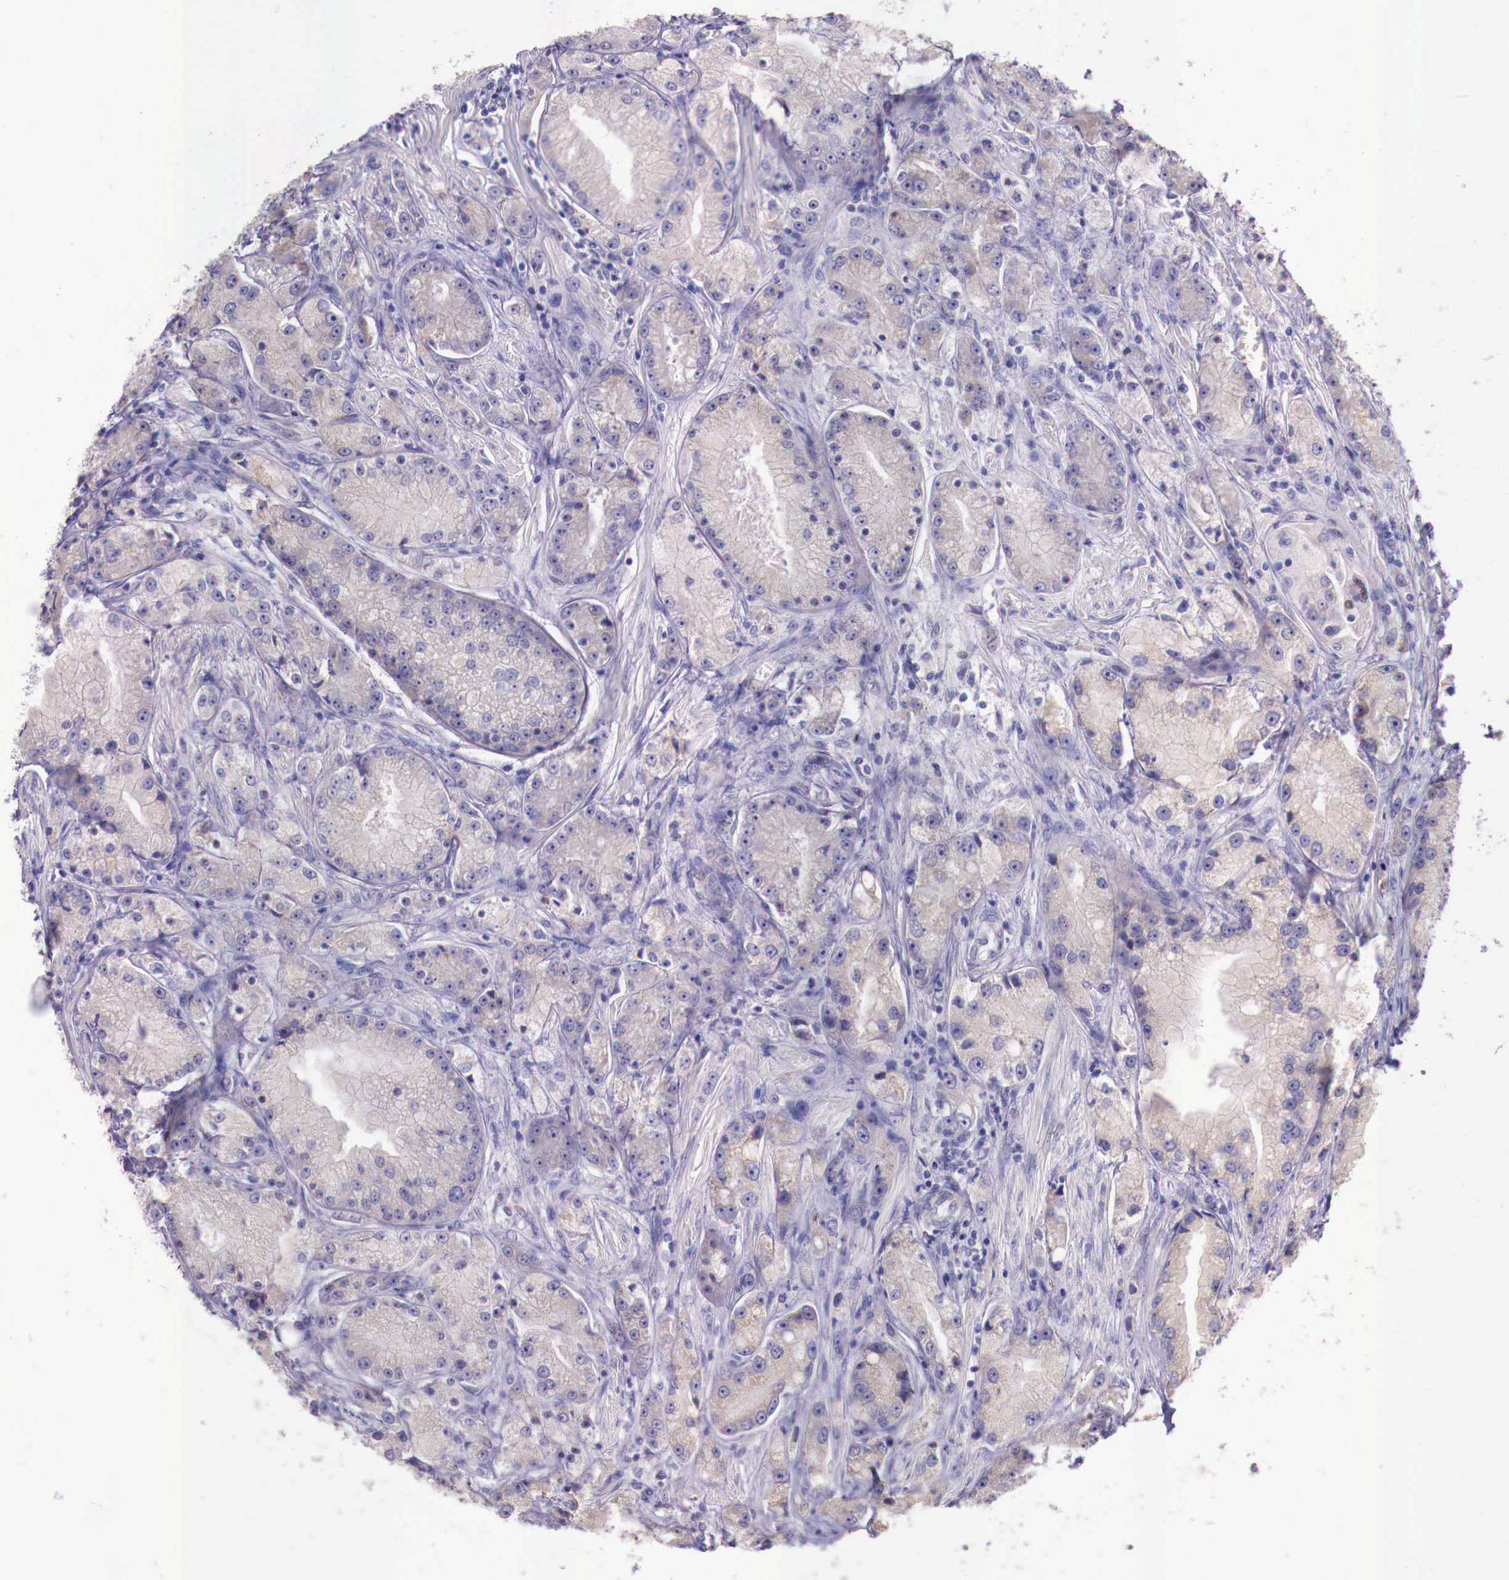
{"staining": {"intensity": "weak", "quantity": "25%-75%", "location": "cytoplasmic/membranous"}, "tissue": "prostate cancer", "cell_type": "Tumor cells", "image_type": "cancer", "snomed": [{"axis": "morphology", "description": "Adenocarcinoma, Medium grade"}, {"axis": "topography", "description": "Prostate"}], "caption": "Immunohistochemical staining of human prostate adenocarcinoma (medium-grade) reveals low levels of weak cytoplasmic/membranous expression in about 25%-75% of tumor cells.", "gene": "GRIPAP1", "patient": {"sex": "male", "age": 72}}